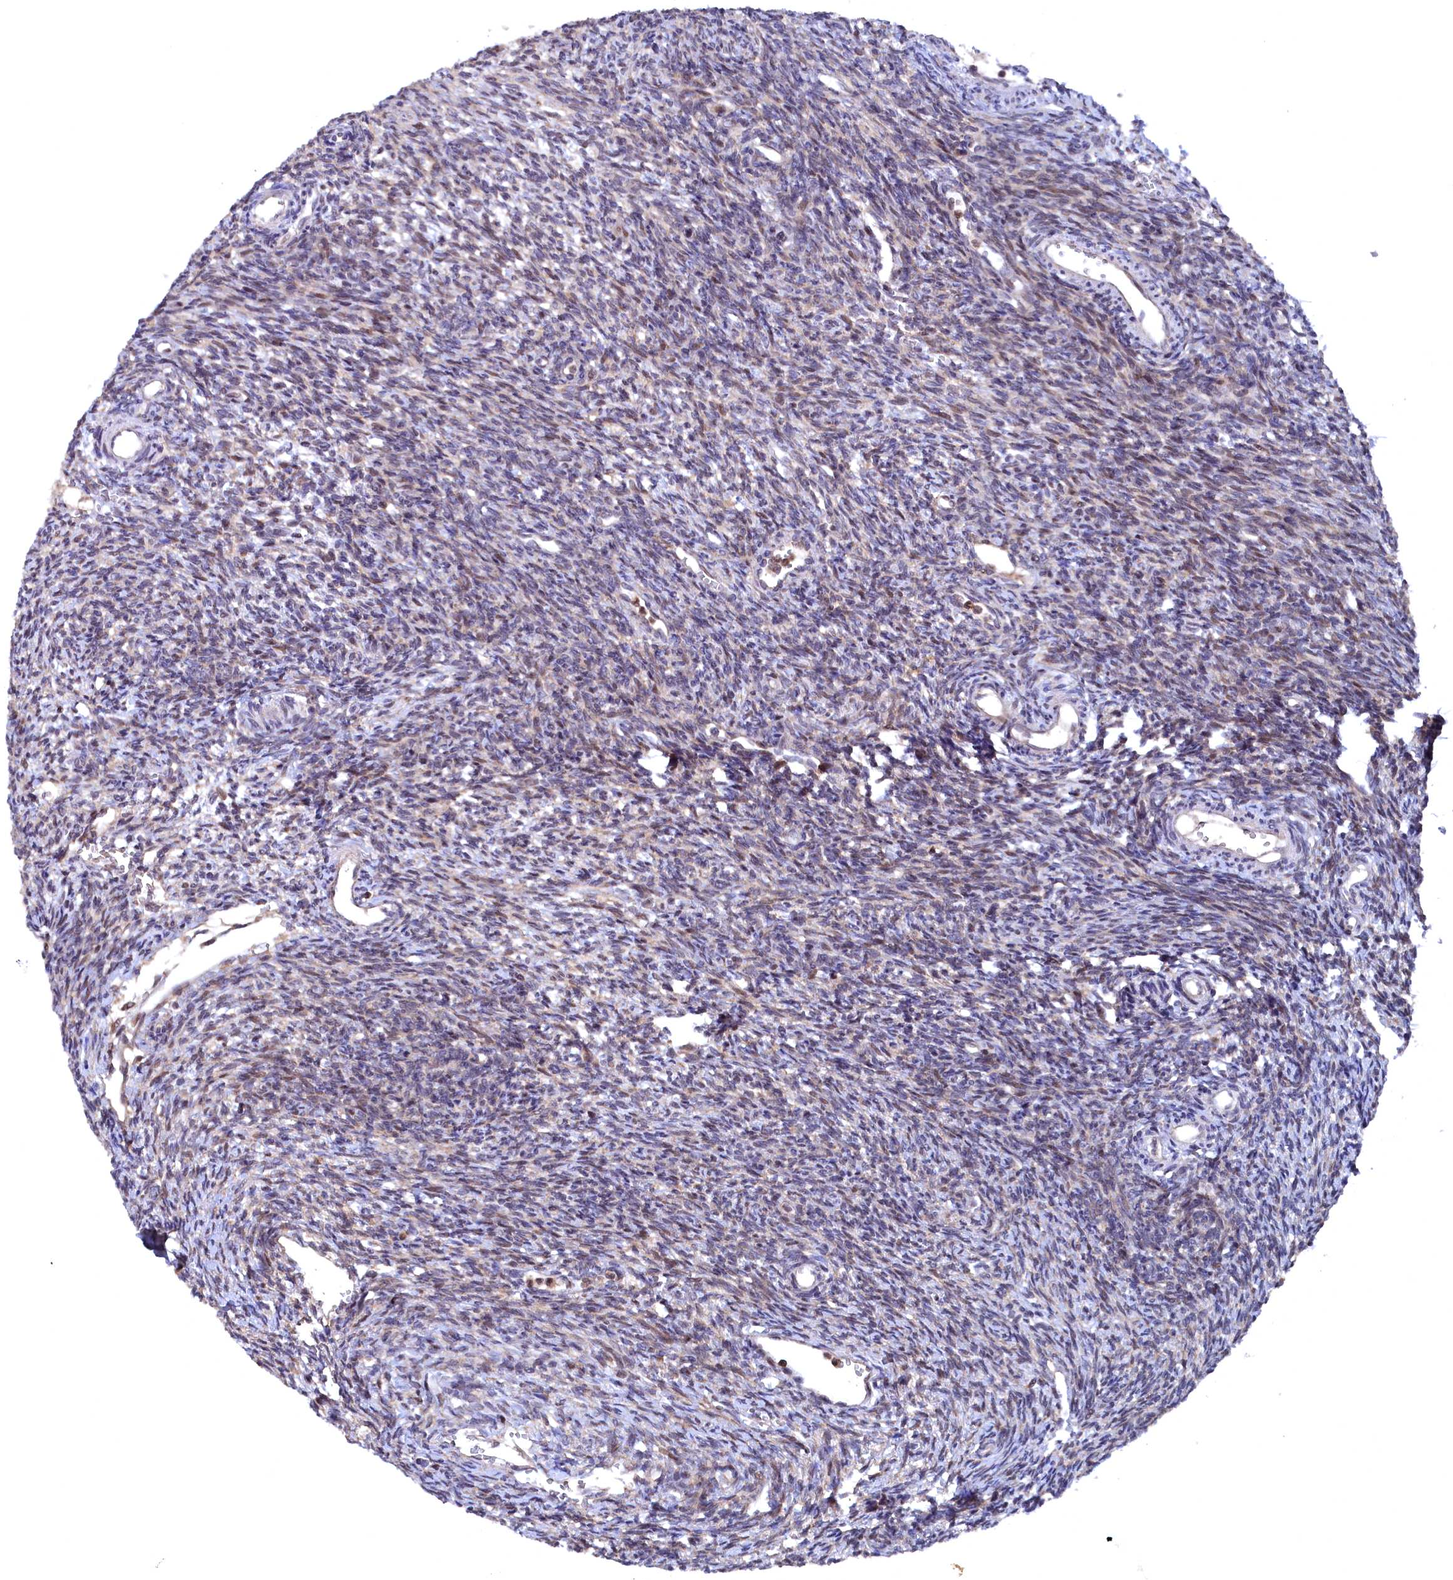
{"staining": {"intensity": "weak", "quantity": "25%-75%", "location": "cytoplasmic/membranous"}, "tissue": "ovary", "cell_type": "Ovarian stroma cells", "image_type": "normal", "snomed": [{"axis": "morphology", "description": "Normal tissue, NOS"}, {"axis": "topography", "description": "Ovary"}], "caption": "This micrograph demonstrates IHC staining of unremarkable human ovary, with low weak cytoplasmic/membranous expression in approximately 25%-75% of ovarian stroma cells.", "gene": "TMC5", "patient": {"sex": "female", "age": 39}}